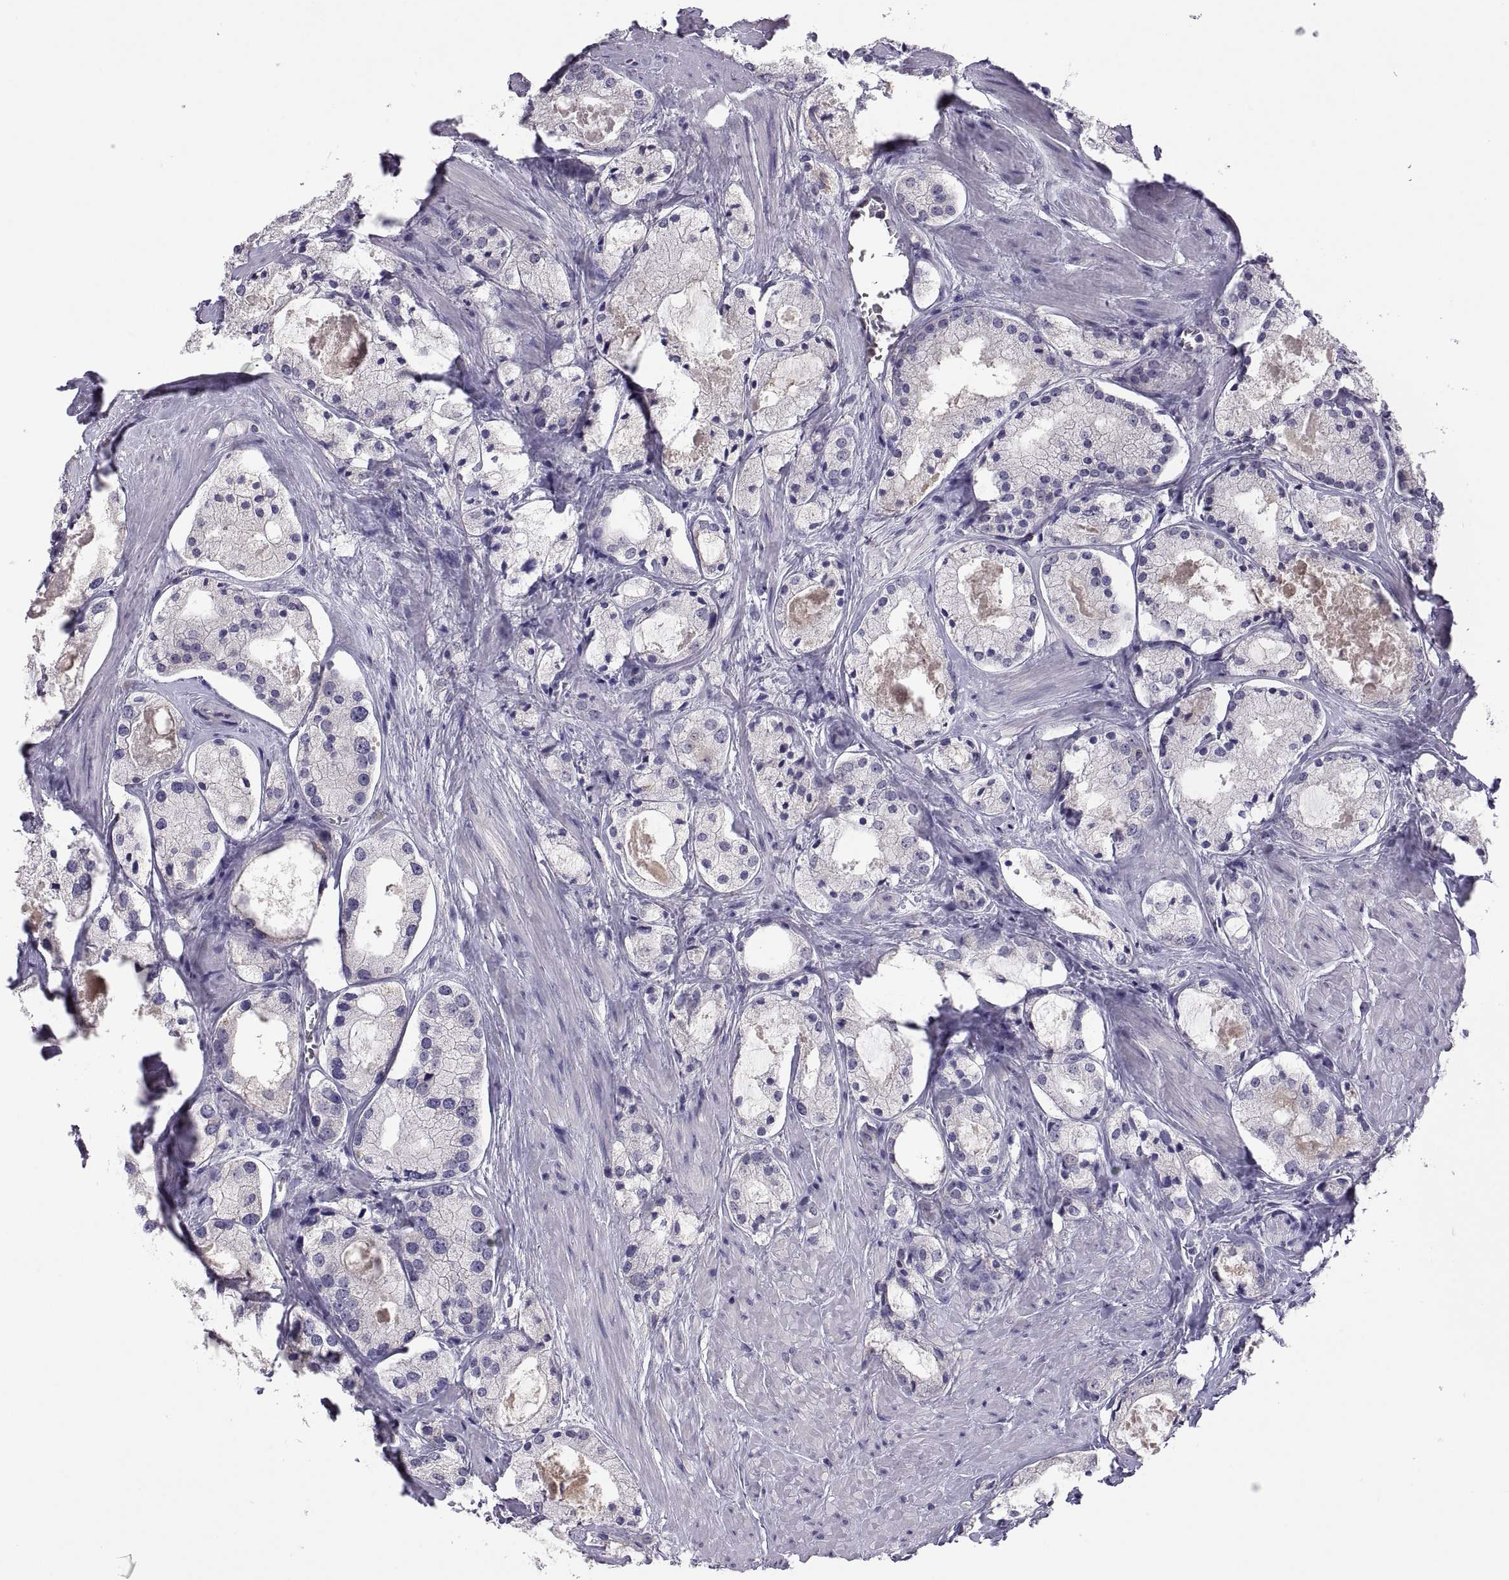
{"staining": {"intensity": "negative", "quantity": "none", "location": "none"}, "tissue": "prostate cancer", "cell_type": "Tumor cells", "image_type": "cancer", "snomed": [{"axis": "morphology", "description": "Adenocarcinoma, NOS"}, {"axis": "morphology", "description": "Adenocarcinoma, High grade"}, {"axis": "topography", "description": "Prostate"}], "caption": "Prostate cancer was stained to show a protein in brown. There is no significant positivity in tumor cells.", "gene": "FGF9", "patient": {"sex": "male", "age": 64}}